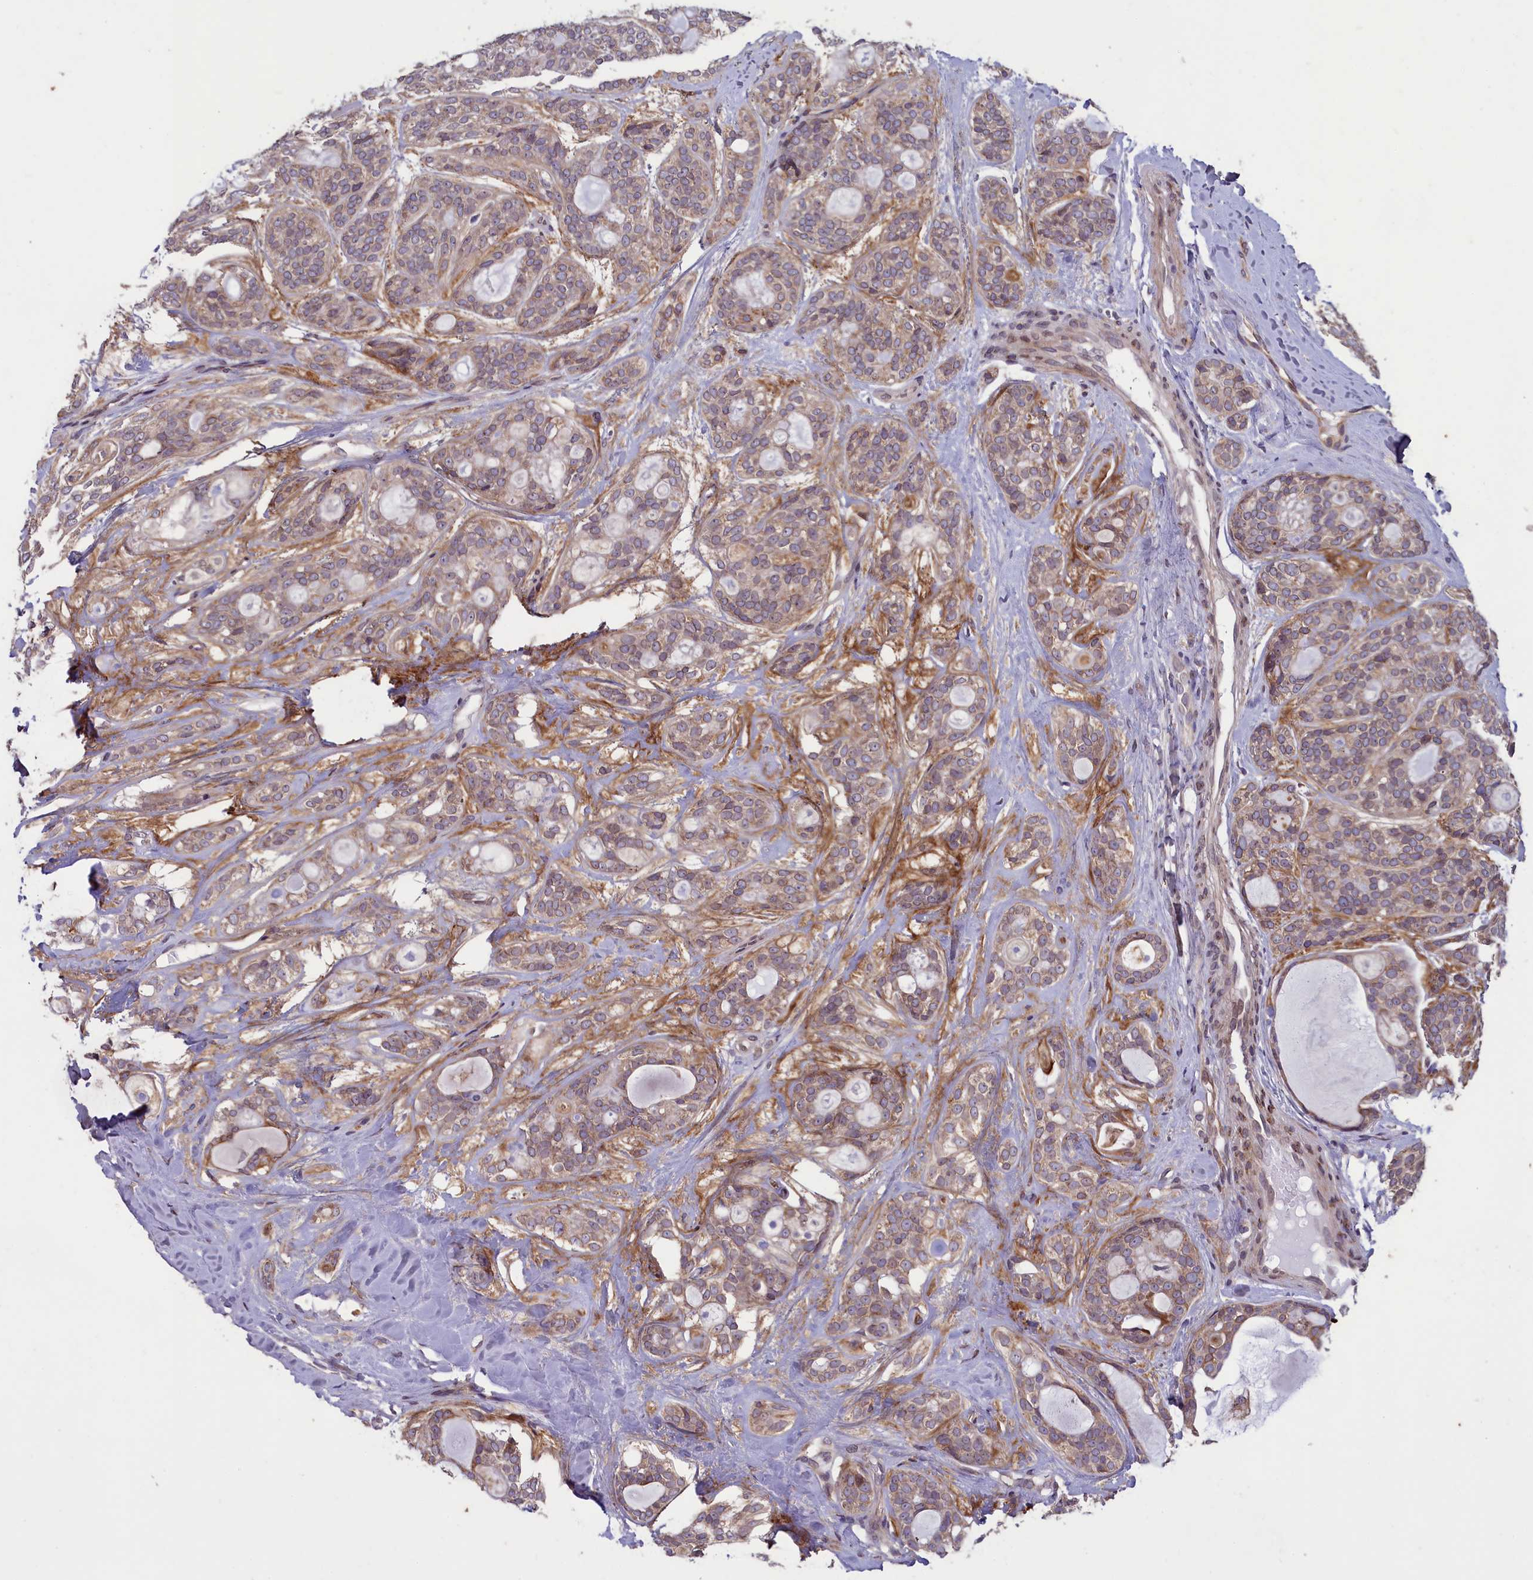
{"staining": {"intensity": "weak", "quantity": "25%-75%", "location": "cytoplasmic/membranous"}, "tissue": "head and neck cancer", "cell_type": "Tumor cells", "image_type": "cancer", "snomed": [{"axis": "morphology", "description": "Adenocarcinoma, NOS"}, {"axis": "topography", "description": "Head-Neck"}], "caption": "Immunohistochemical staining of human adenocarcinoma (head and neck) shows low levels of weak cytoplasmic/membranous positivity in approximately 25%-75% of tumor cells.", "gene": "ACAD8", "patient": {"sex": "male", "age": 66}}